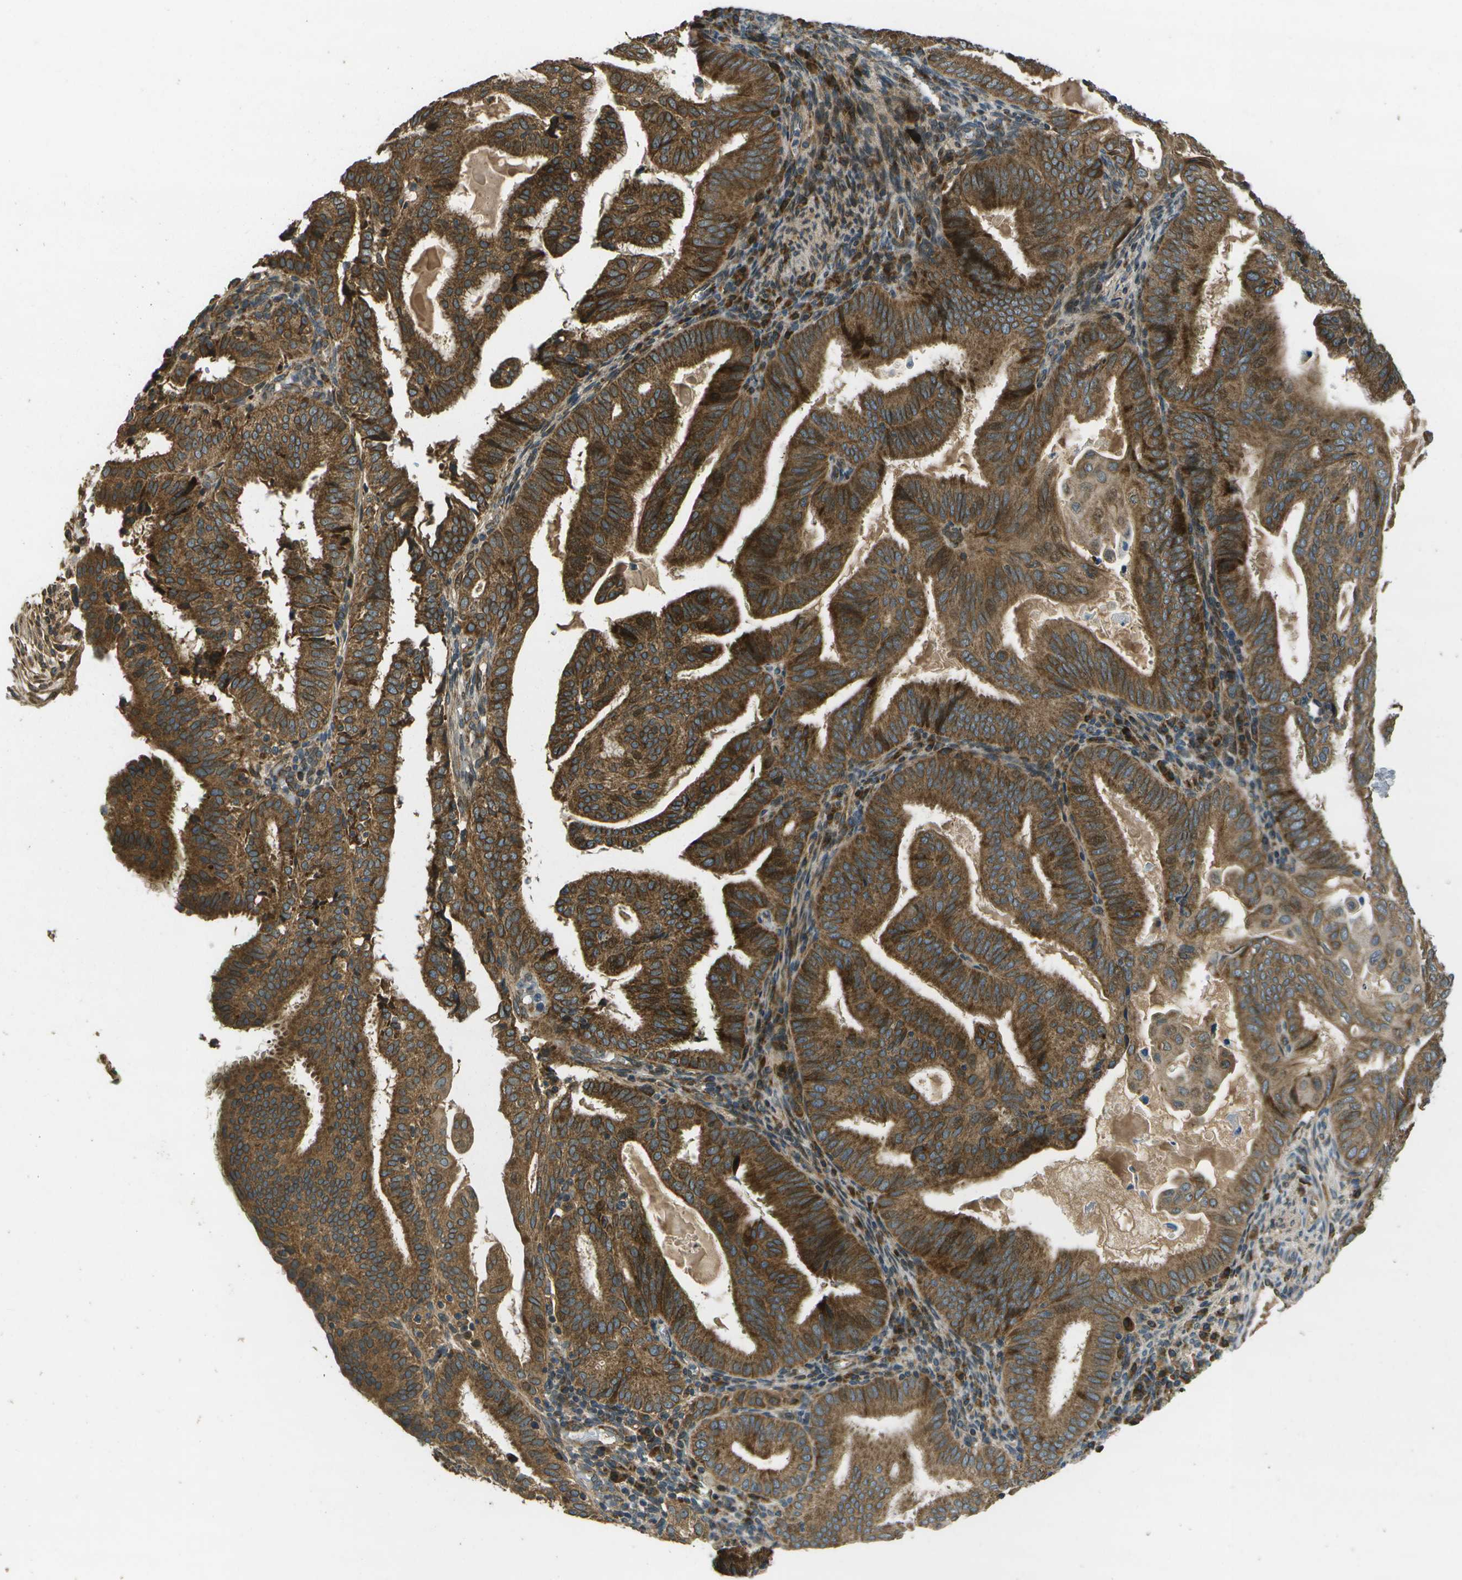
{"staining": {"intensity": "strong", "quantity": ">75%", "location": "cytoplasmic/membranous"}, "tissue": "endometrial cancer", "cell_type": "Tumor cells", "image_type": "cancer", "snomed": [{"axis": "morphology", "description": "Adenocarcinoma, NOS"}, {"axis": "topography", "description": "Endometrium"}], "caption": "Tumor cells show high levels of strong cytoplasmic/membranous staining in approximately >75% of cells in adenocarcinoma (endometrial). (DAB IHC with brightfield microscopy, high magnification).", "gene": "HFE", "patient": {"sex": "female", "age": 58}}